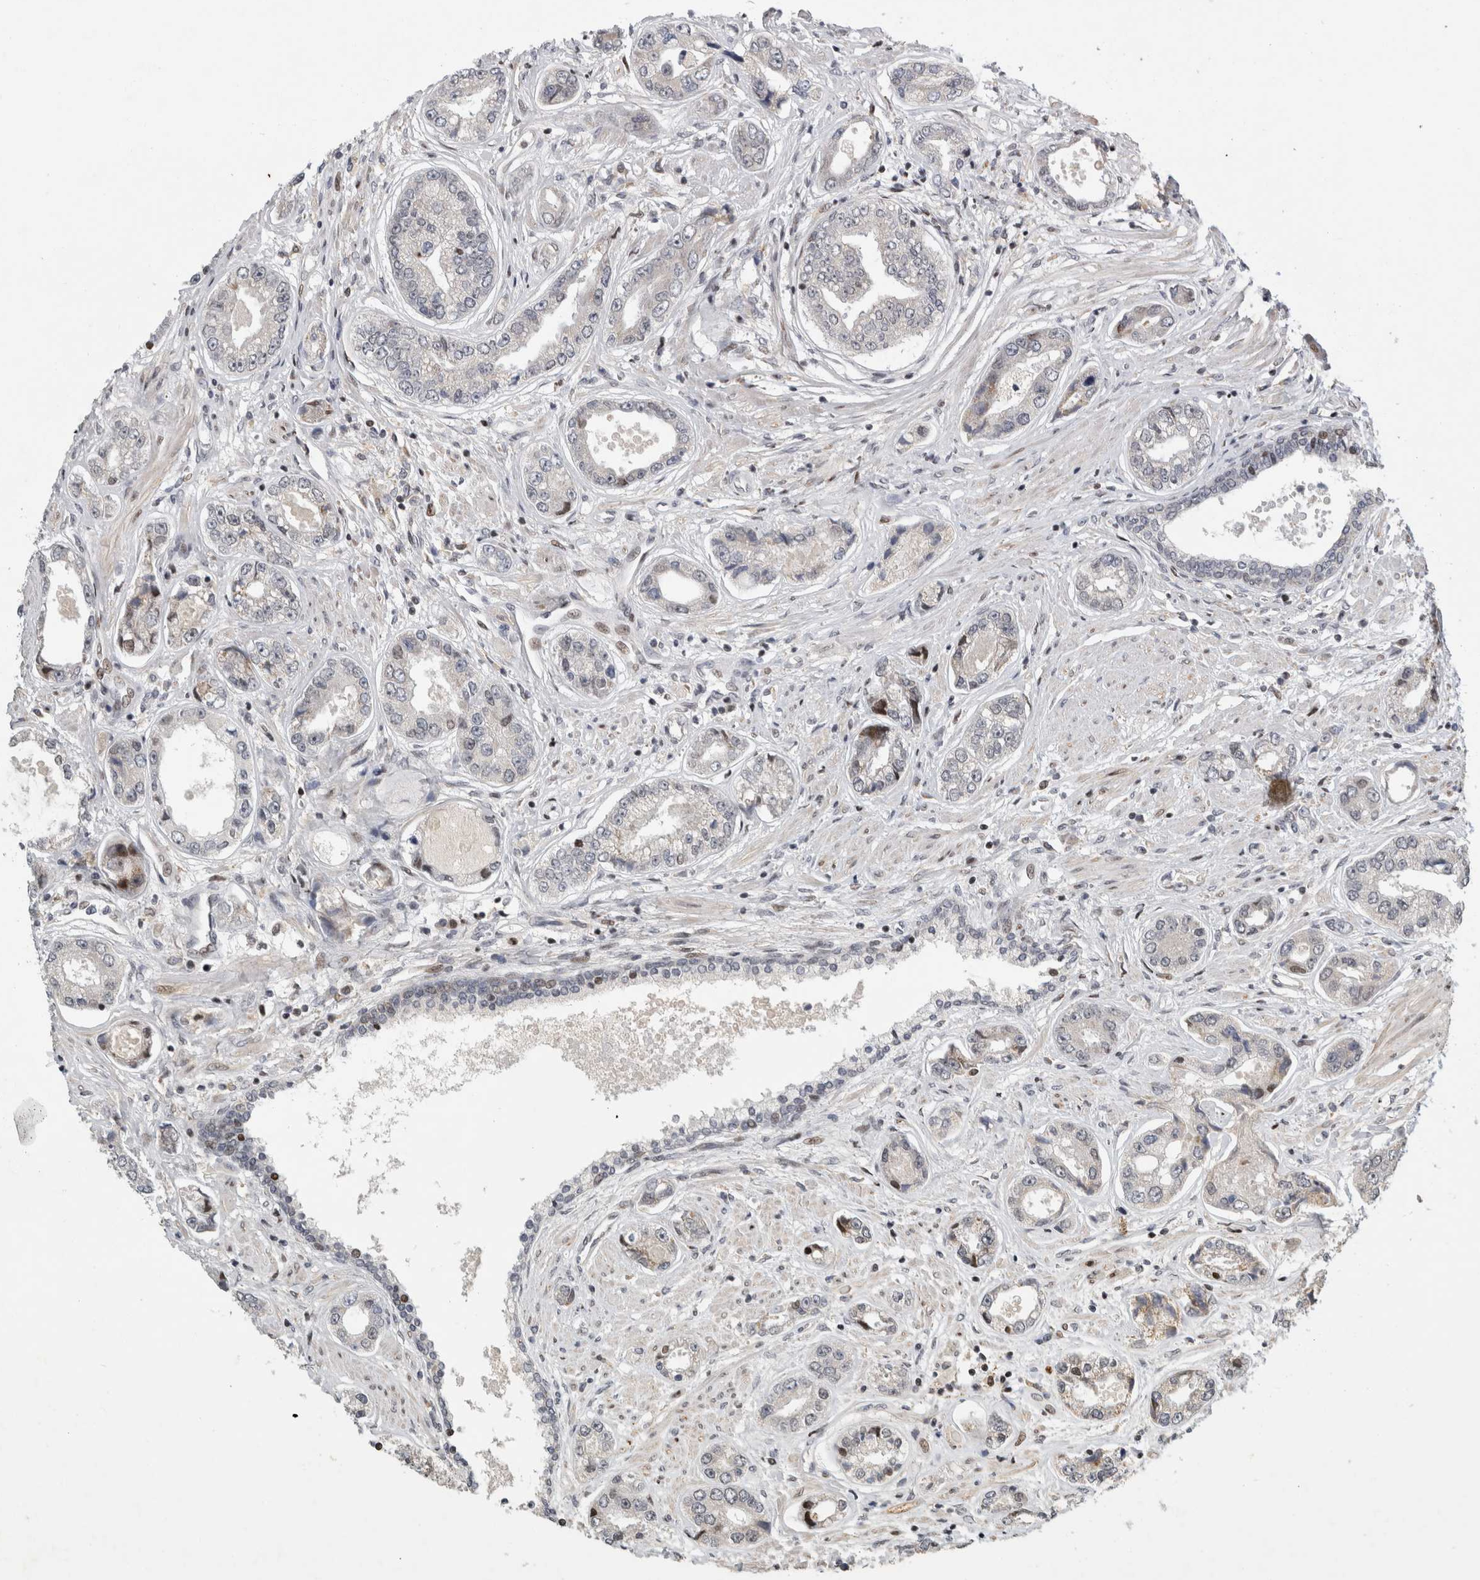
{"staining": {"intensity": "strong", "quantity": "<25%", "location": "nuclear"}, "tissue": "prostate cancer", "cell_type": "Tumor cells", "image_type": "cancer", "snomed": [{"axis": "morphology", "description": "Adenocarcinoma, High grade"}, {"axis": "topography", "description": "Prostate"}], "caption": "The histopathology image shows immunohistochemical staining of prostate cancer. There is strong nuclear expression is identified in about <25% of tumor cells.", "gene": "C8orf58", "patient": {"sex": "male", "age": 61}}